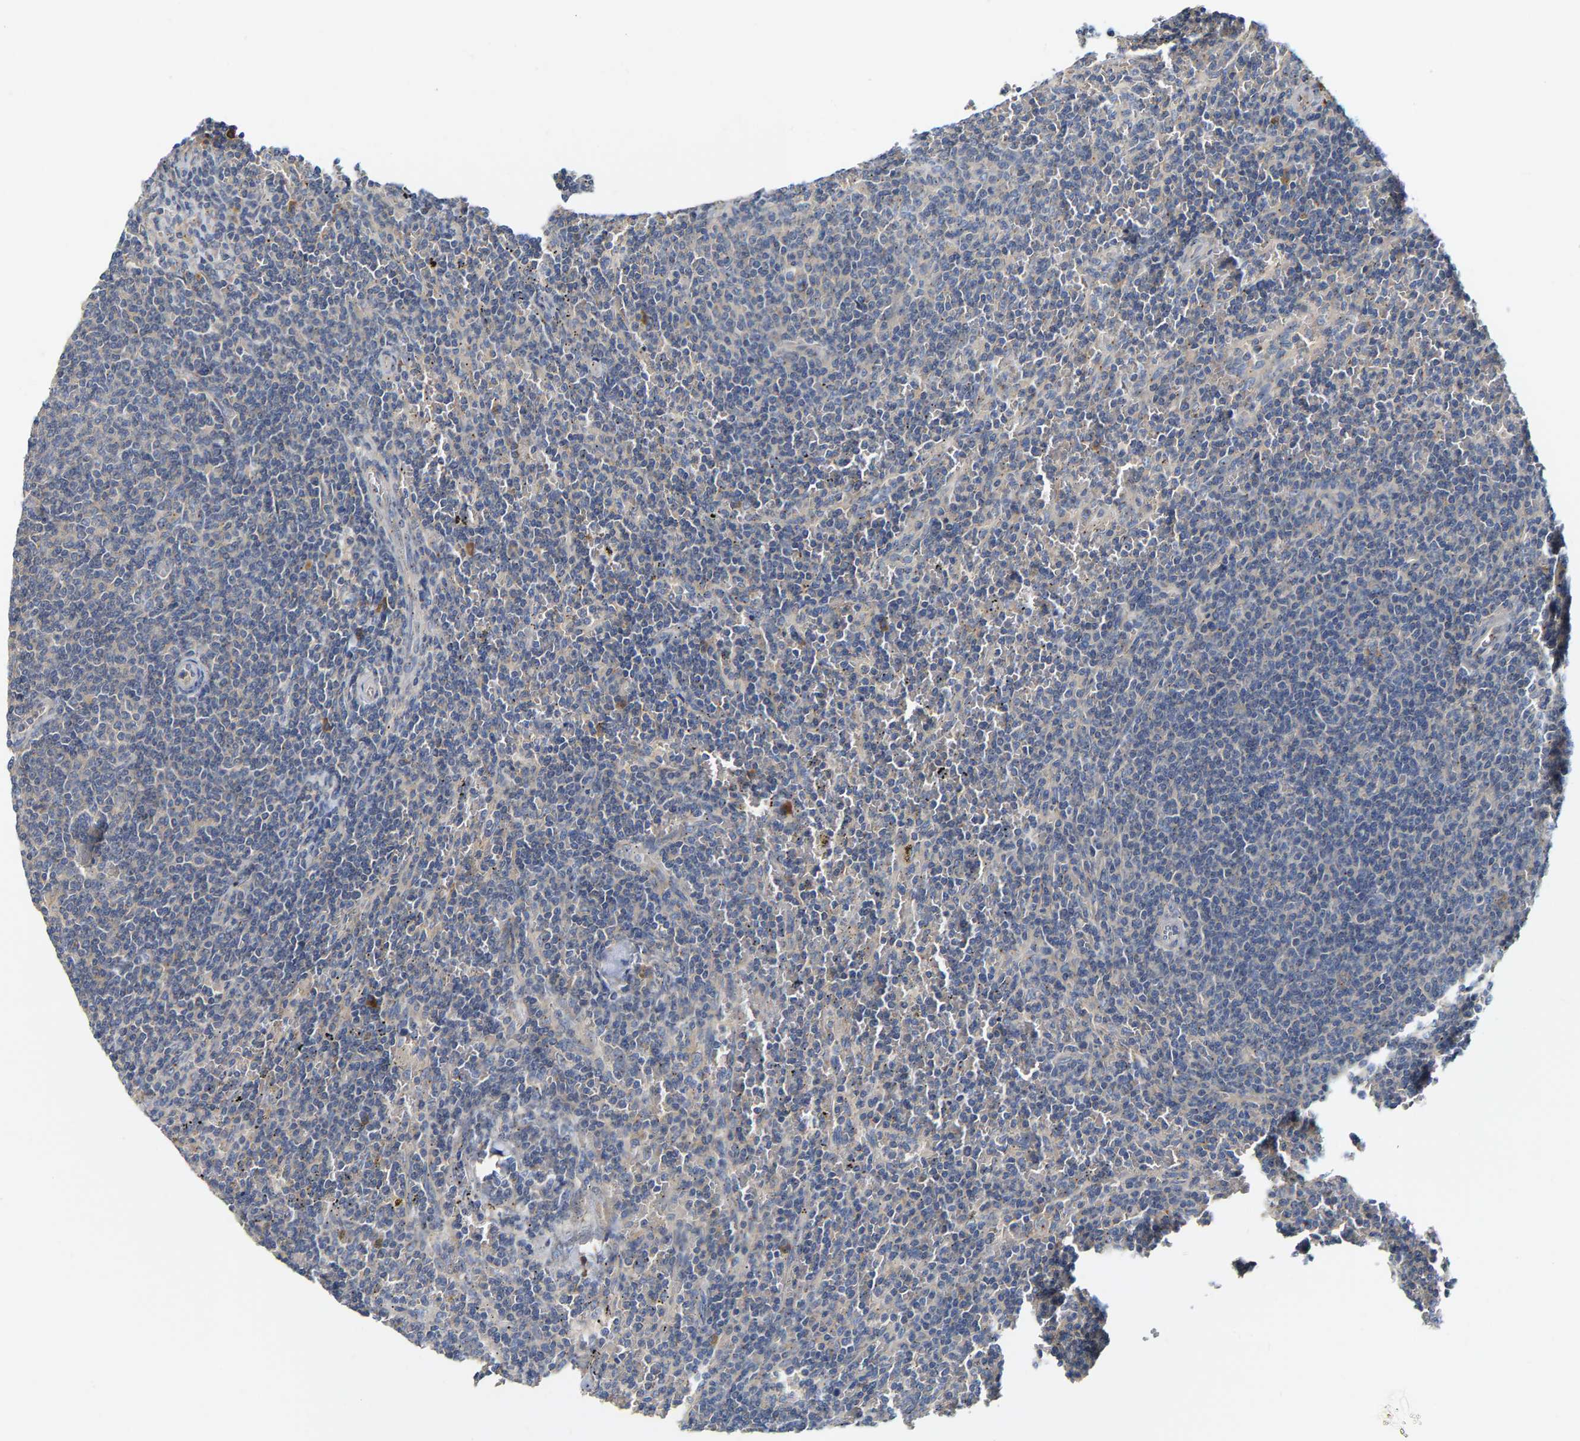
{"staining": {"intensity": "weak", "quantity": "<25%", "location": "cytoplasmic/membranous"}, "tissue": "lymphoma", "cell_type": "Tumor cells", "image_type": "cancer", "snomed": [{"axis": "morphology", "description": "Malignant lymphoma, non-Hodgkin's type, Low grade"}, {"axis": "topography", "description": "Spleen"}], "caption": "The histopathology image displays no staining of tumor cells in lymphoma. (Immunohistochemistry, brightfield microscopy, high magnification).", "gene": "PCNT", "patient": {"sex": "female", "age": 50}}